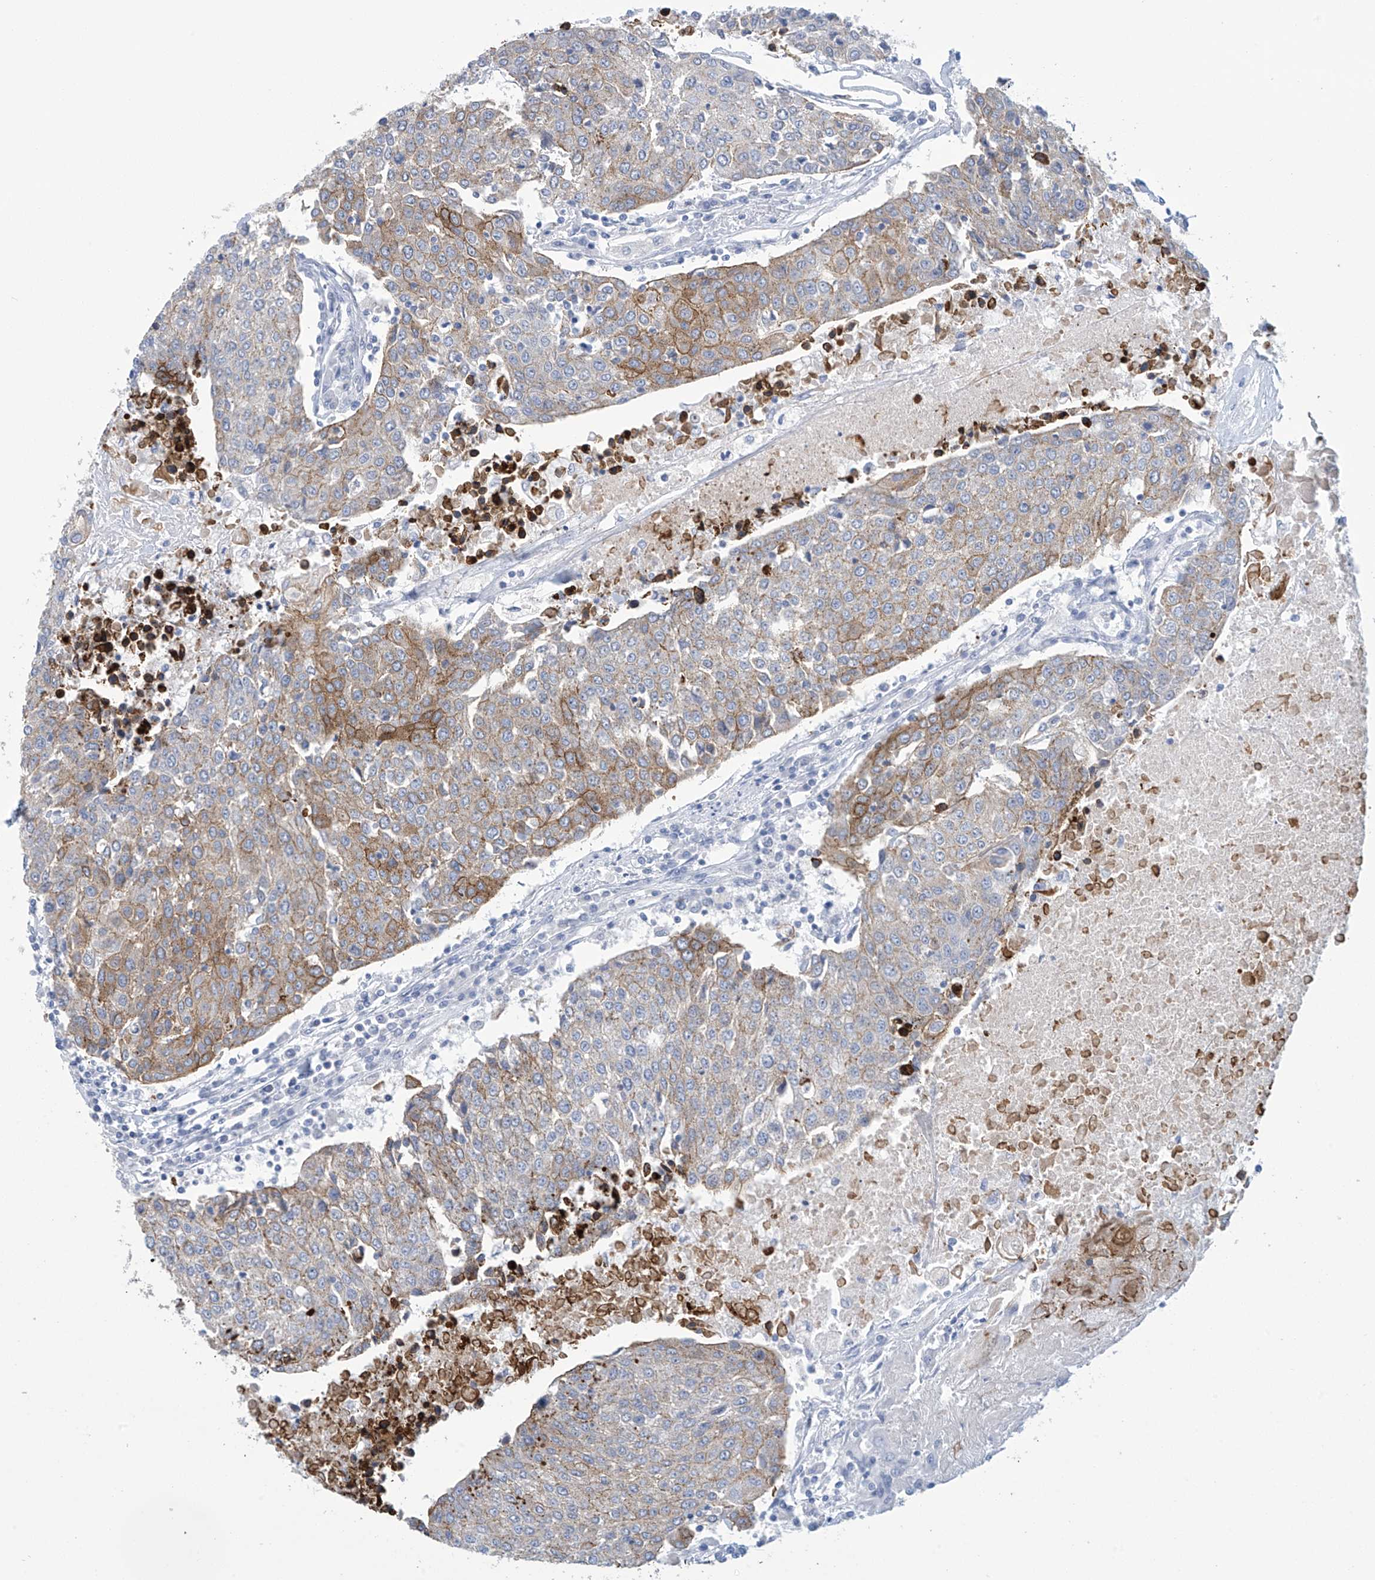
{"staining": {"intensity": "weak", "quantity": "25%-75%", "location": "cytoplasmic/membranous"}, "tissue": "urothelial cancer", "cell_type": "Tumor cells", "image_type": "cancer", "snomed": [{"axis": "morphology", "description": "Urothelial carcinoma, High grade"}, {"axis": "topography", "description": "Urinary bladder"}], "caption": "A low amount of weak cytoplasmic/membranous expression is appreciated in about 25%-75% of tumor cells in urothelial carcinoma (high-grade) tissue. Immunohistochemistry stains the protein of interest in brown and the nuclei are stained blue.", "gene": "DSP", "patient": {"sex": "female", "age": 85}}